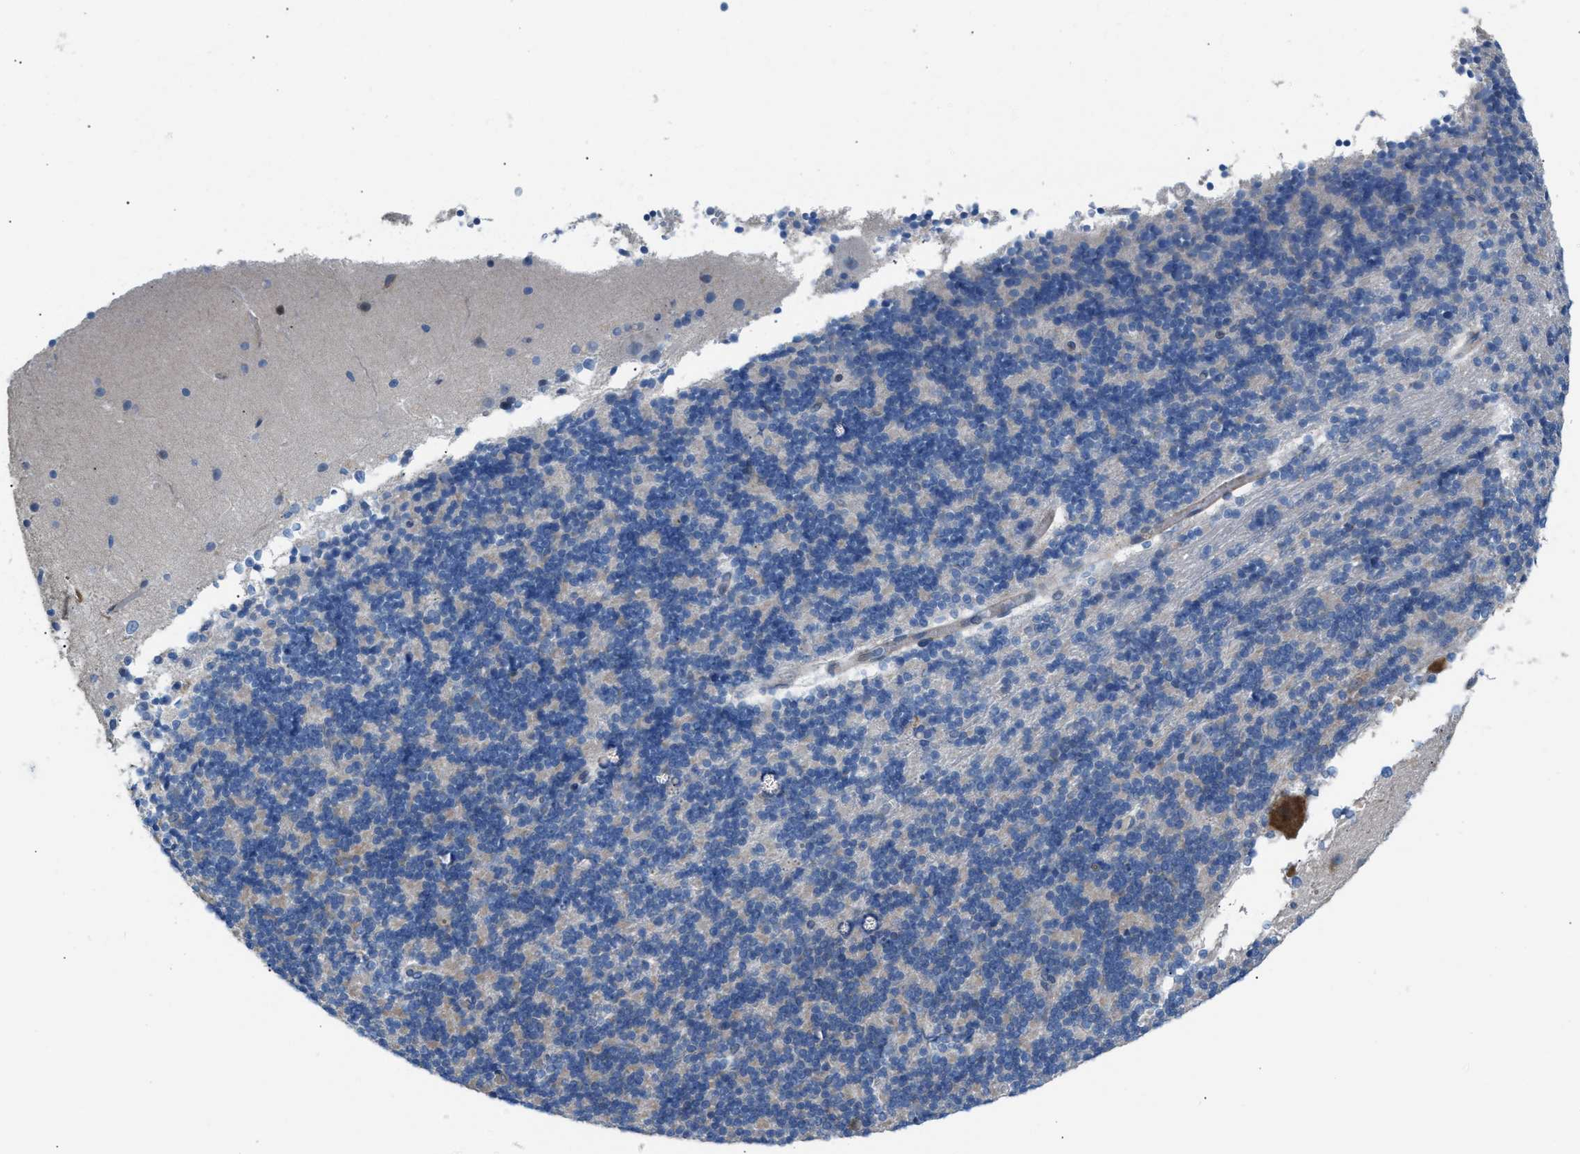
{"staining": {"intensity": "negative", "quantity": "none", "location": "none"}, "tissue": "cerebellum", "cell_type": "Cells in granular layer", "image_type": "normal", "snomed": [{"axis": "morphology", "description": "Normal tissue, NOS"}, {"axis": "topography", "description": "Cerebellum"}], "caption": "Immunohistochemical staining of benign cerebellum displays no significant expression in cells in granular layer.", "gene": "MPP3", "patient": {"sex": "female", "age": 19}}